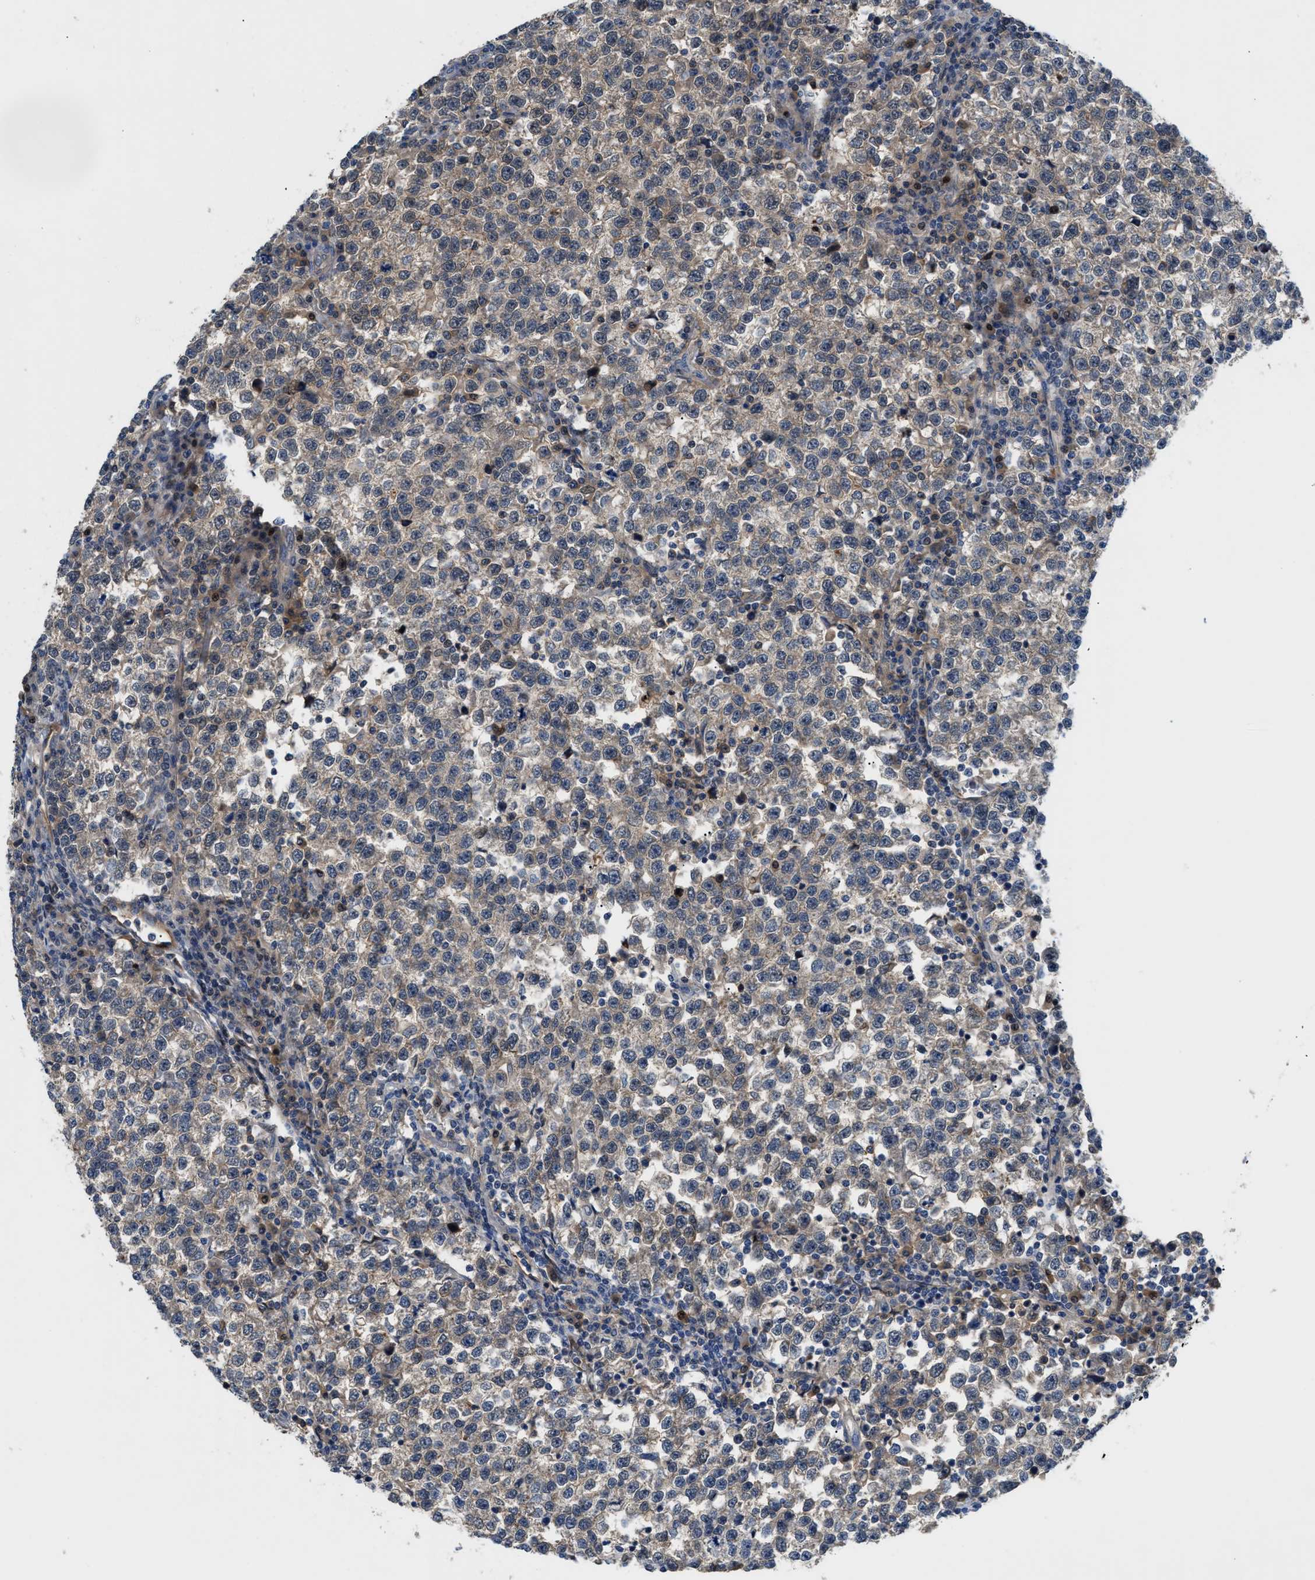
{"staining": {"intensity": "weak", "quantity": ">75%", "location": "cytoplasmic/membranous"}, "tissue": "testis cancer", "cell_type": "Tumor cells", "image_type": "cancer", "snomed": [{"axis": "morphology", "description": "Normal tissue, NOS"}, {"axis": "morphology", "description": "Seminoma, NOS"}, {"axis": "topography", "description": "Testis"}], "caption": "A brown stain highlights weak cytoplasmic/membranous positivity of a protein in testis seminoma tumor cells.", "gene": "TRAK2", "patient": {"sex": "male", "age": 43}}